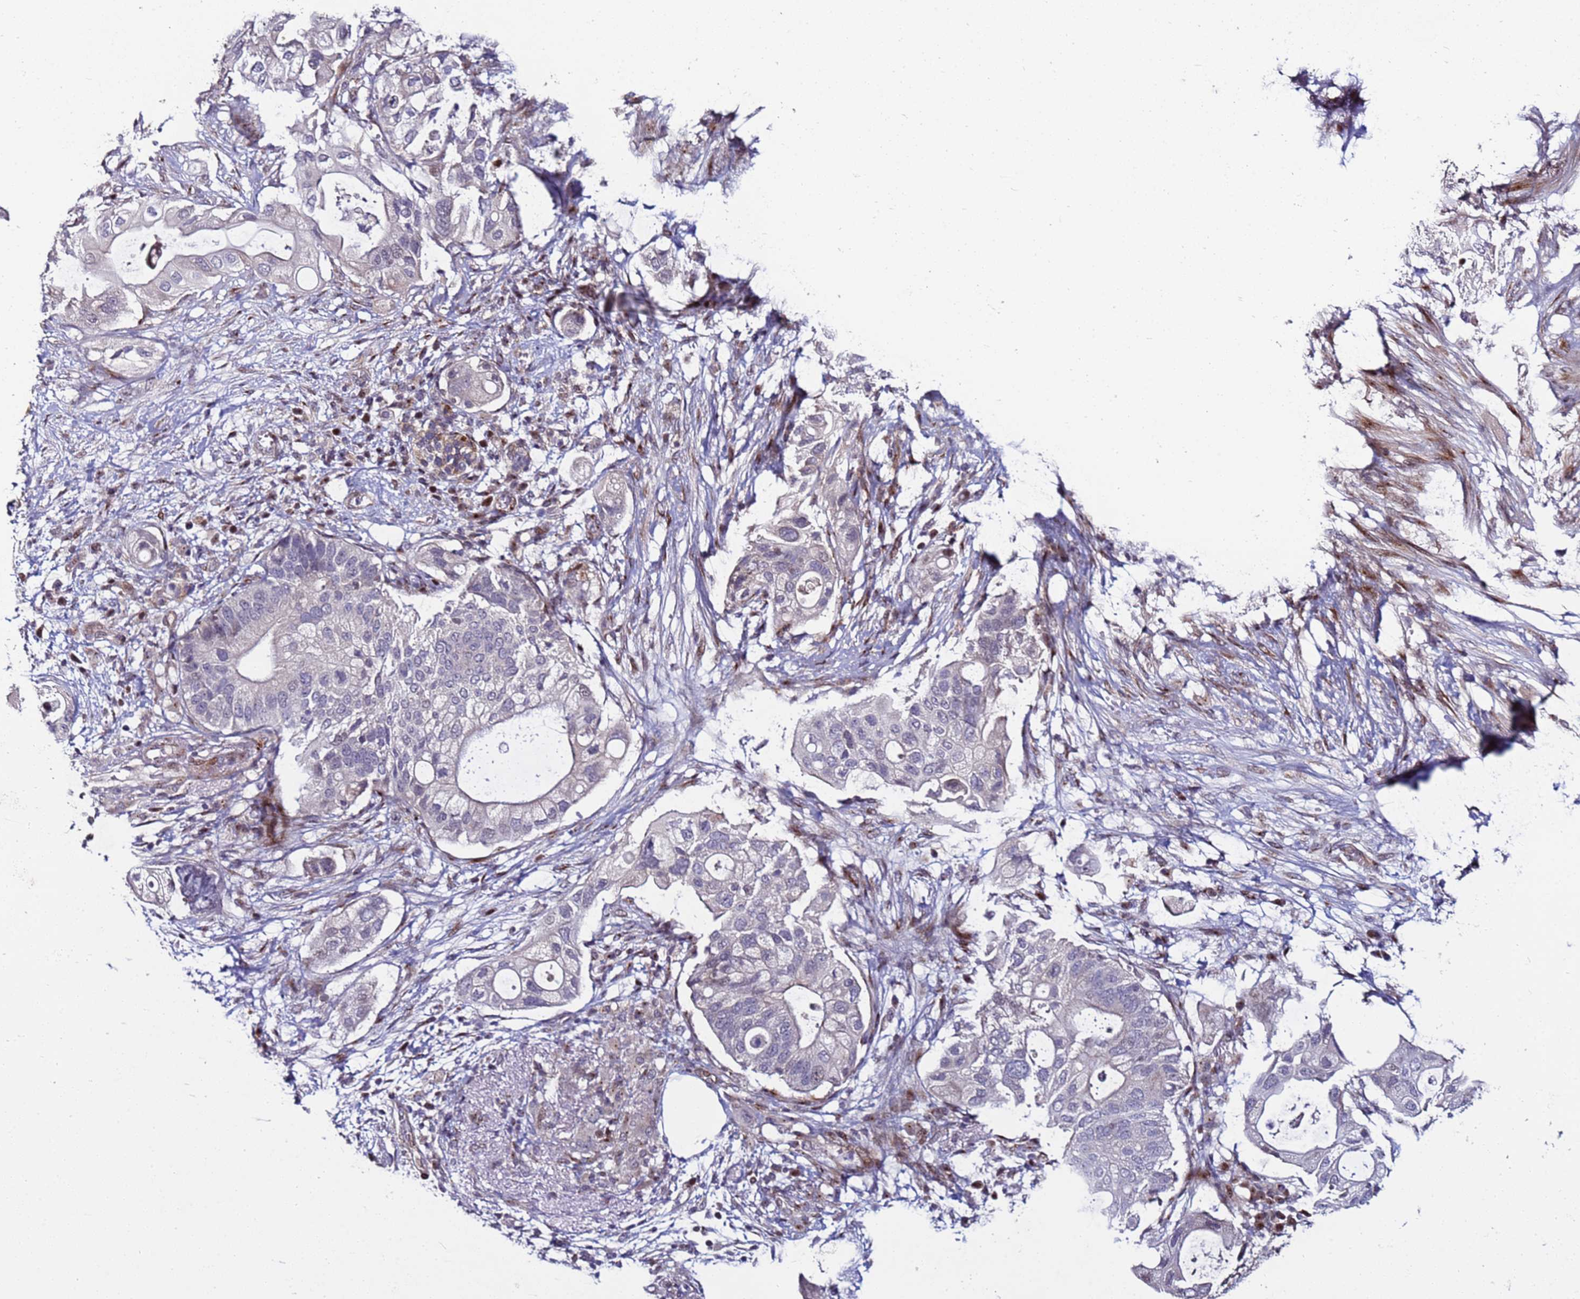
{"staining": {"intensity": "negative", "quantity": "none", "location": "none"}, "tissue": "pancreatic cancer", "cell_type": "Tumor cells", "image_type": "cancer", "snomed": [{"axis": "morphology", "description": "Adenocarcinoma, NOS"}, {"axis": "topography", "description": "Pancreas"}], "caption": "The micrograph demonstrates no staining of tumor cells in adenocarcinoma (pancreatic). (DAB immunohistochemistry with hematoxylin counter stain).", "gene": "WBP11", "patient": {"sex": "female", "age": 72}}